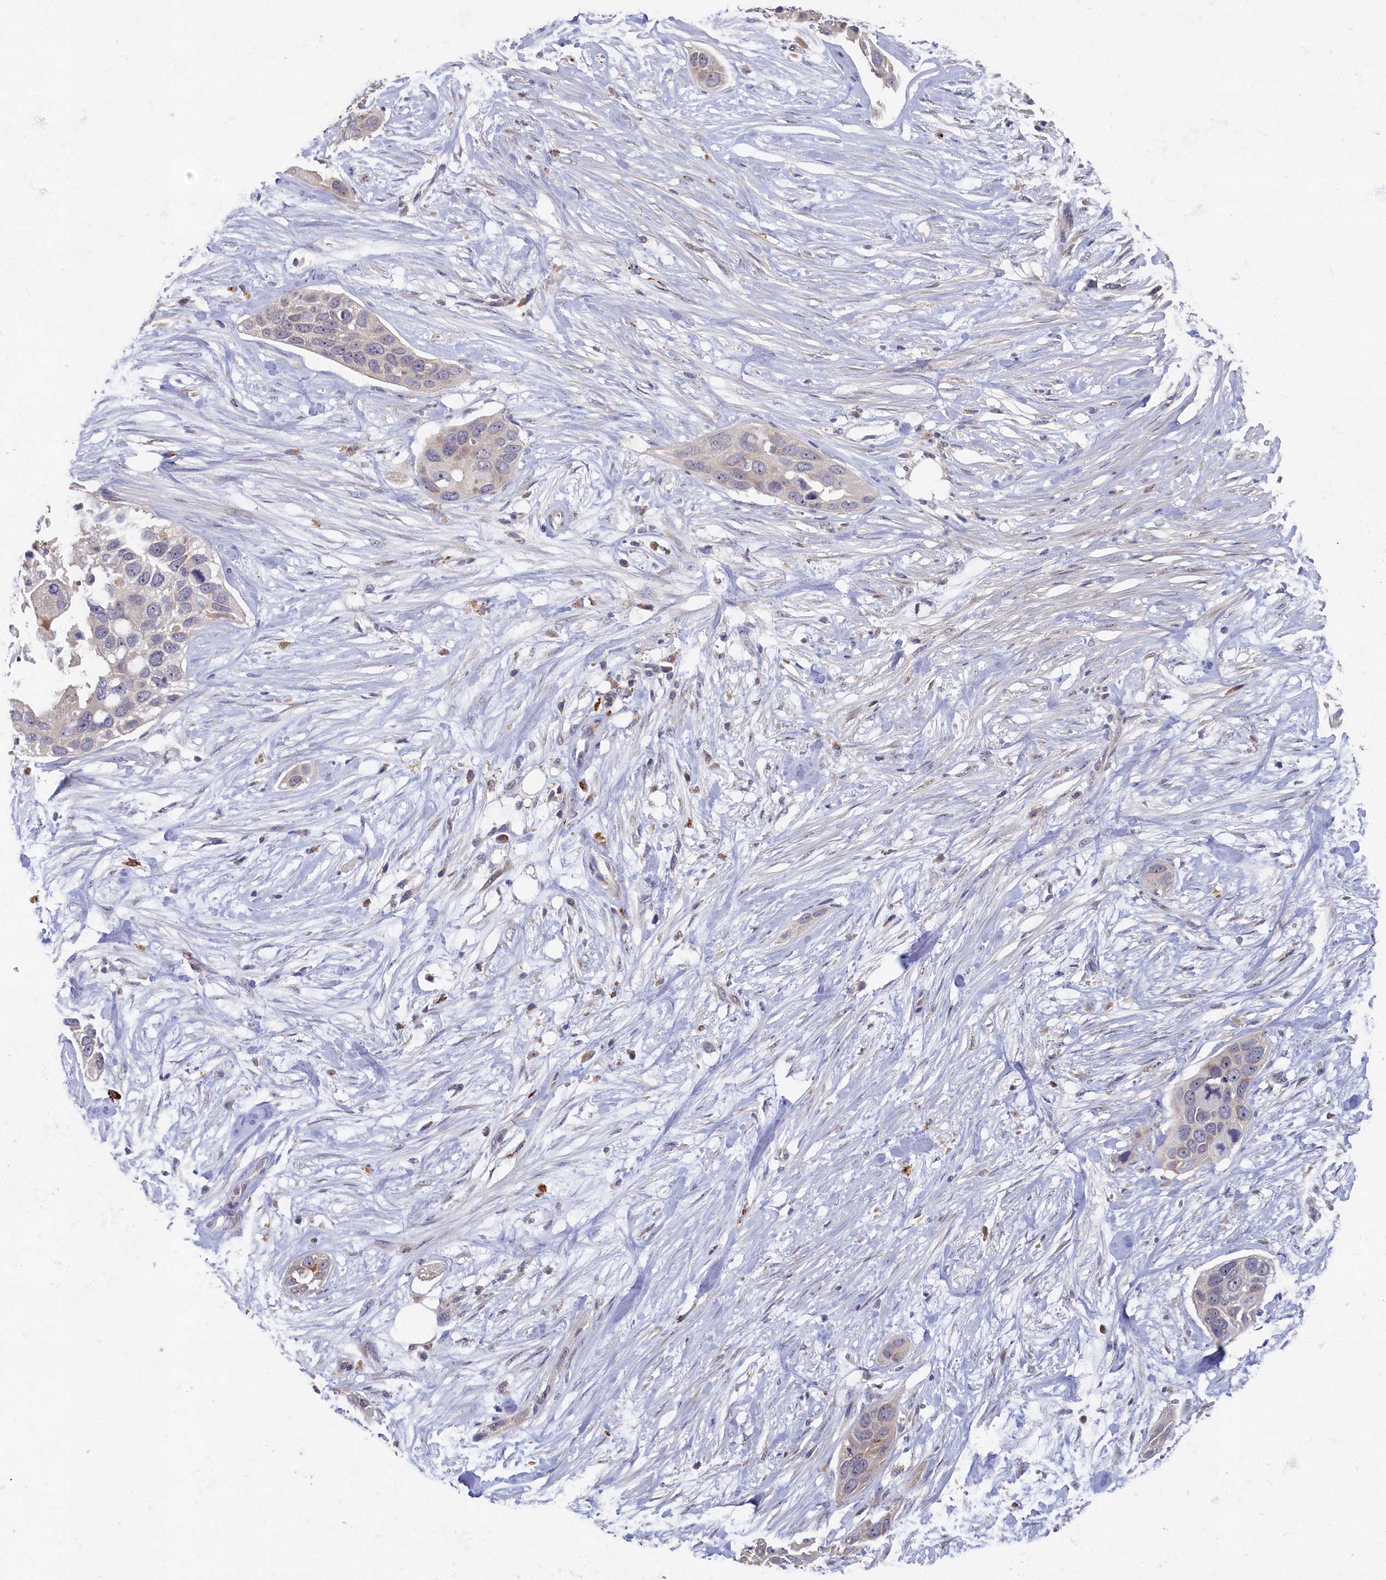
{"staining": {"intensity": "negative", "quantity": "none", "location": "none"}, "tissue": "pancreatic cancer", "cell_type": "Tumor cells", "image_type": "cancer", "snomed": [{"axis": "morphology", "description": "Adenocarcinoma, NOS"}, {"axis": "topography", "description": "Pancreas"}], "caption": "A high-resolution micrograph shows IHC staining of adenocarcinoma (pancreatic), which shows no significant expression in tumor cells. Nuclei are stained in blue.", "gene": "HUNK", "patient": {"sex": "female", "age": 60}}